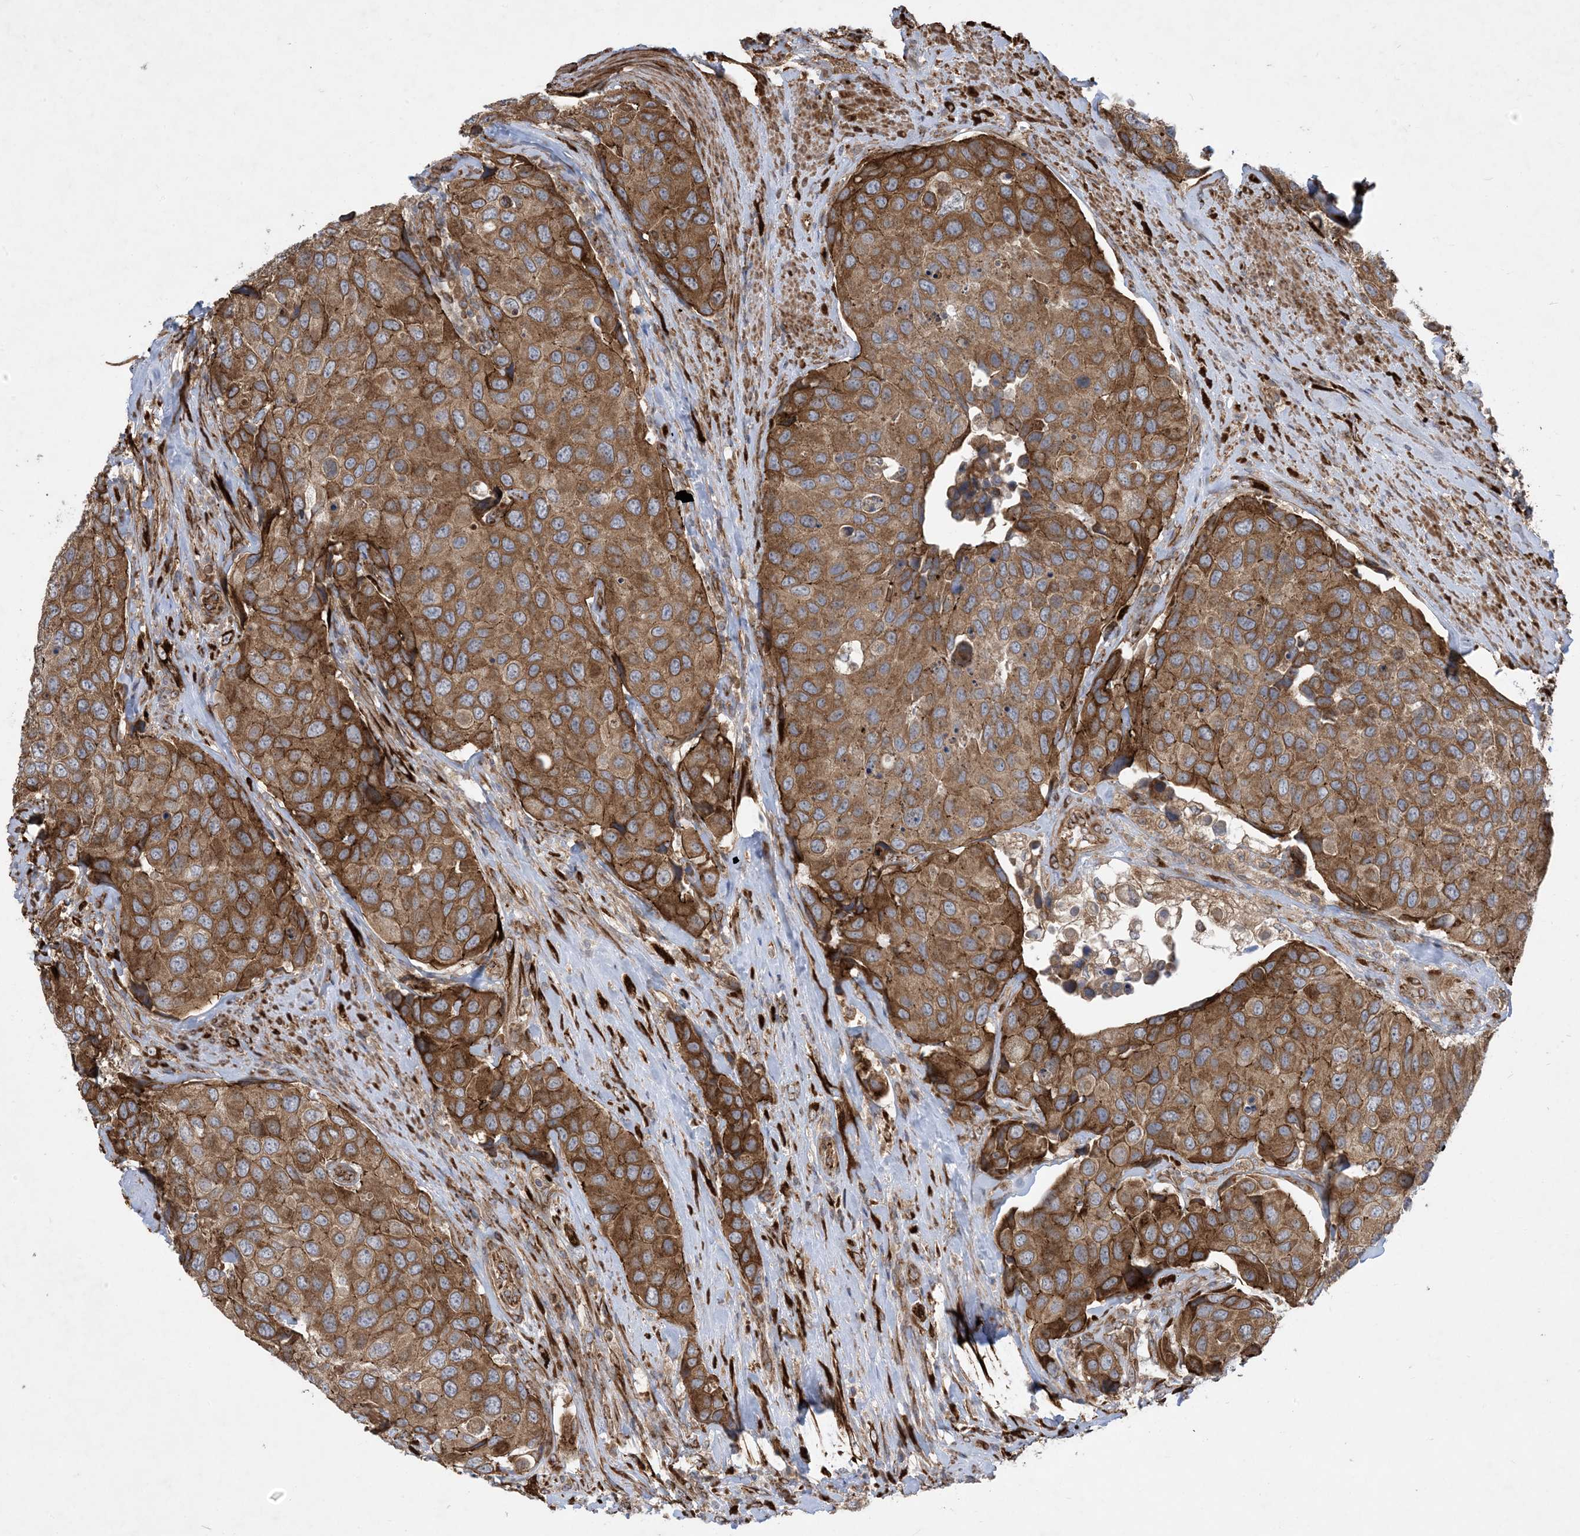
{"staining": {"intensity": "moderate", "quantity": ">75%", "location": "cytoplasmic/membranous"}, "tissue": "urothelial cancer", "cell_type": "Tumor cells", "image_type": "cancer", "snomed": [{"axis": "morphology", "description": "Urothelial carcinoma, High grade"}, {"axis": "topography", "description": "Urinary bladder"}], "caption": "High-grade urothelial carcinoma stained for a protein displays moderate cytoplasmic/membranous positivity in tumor cells. (IHC, brightfield microscopy, high magnification).", "gene": "OTOP1", "patient": {"sex": "male", "age": 74}}